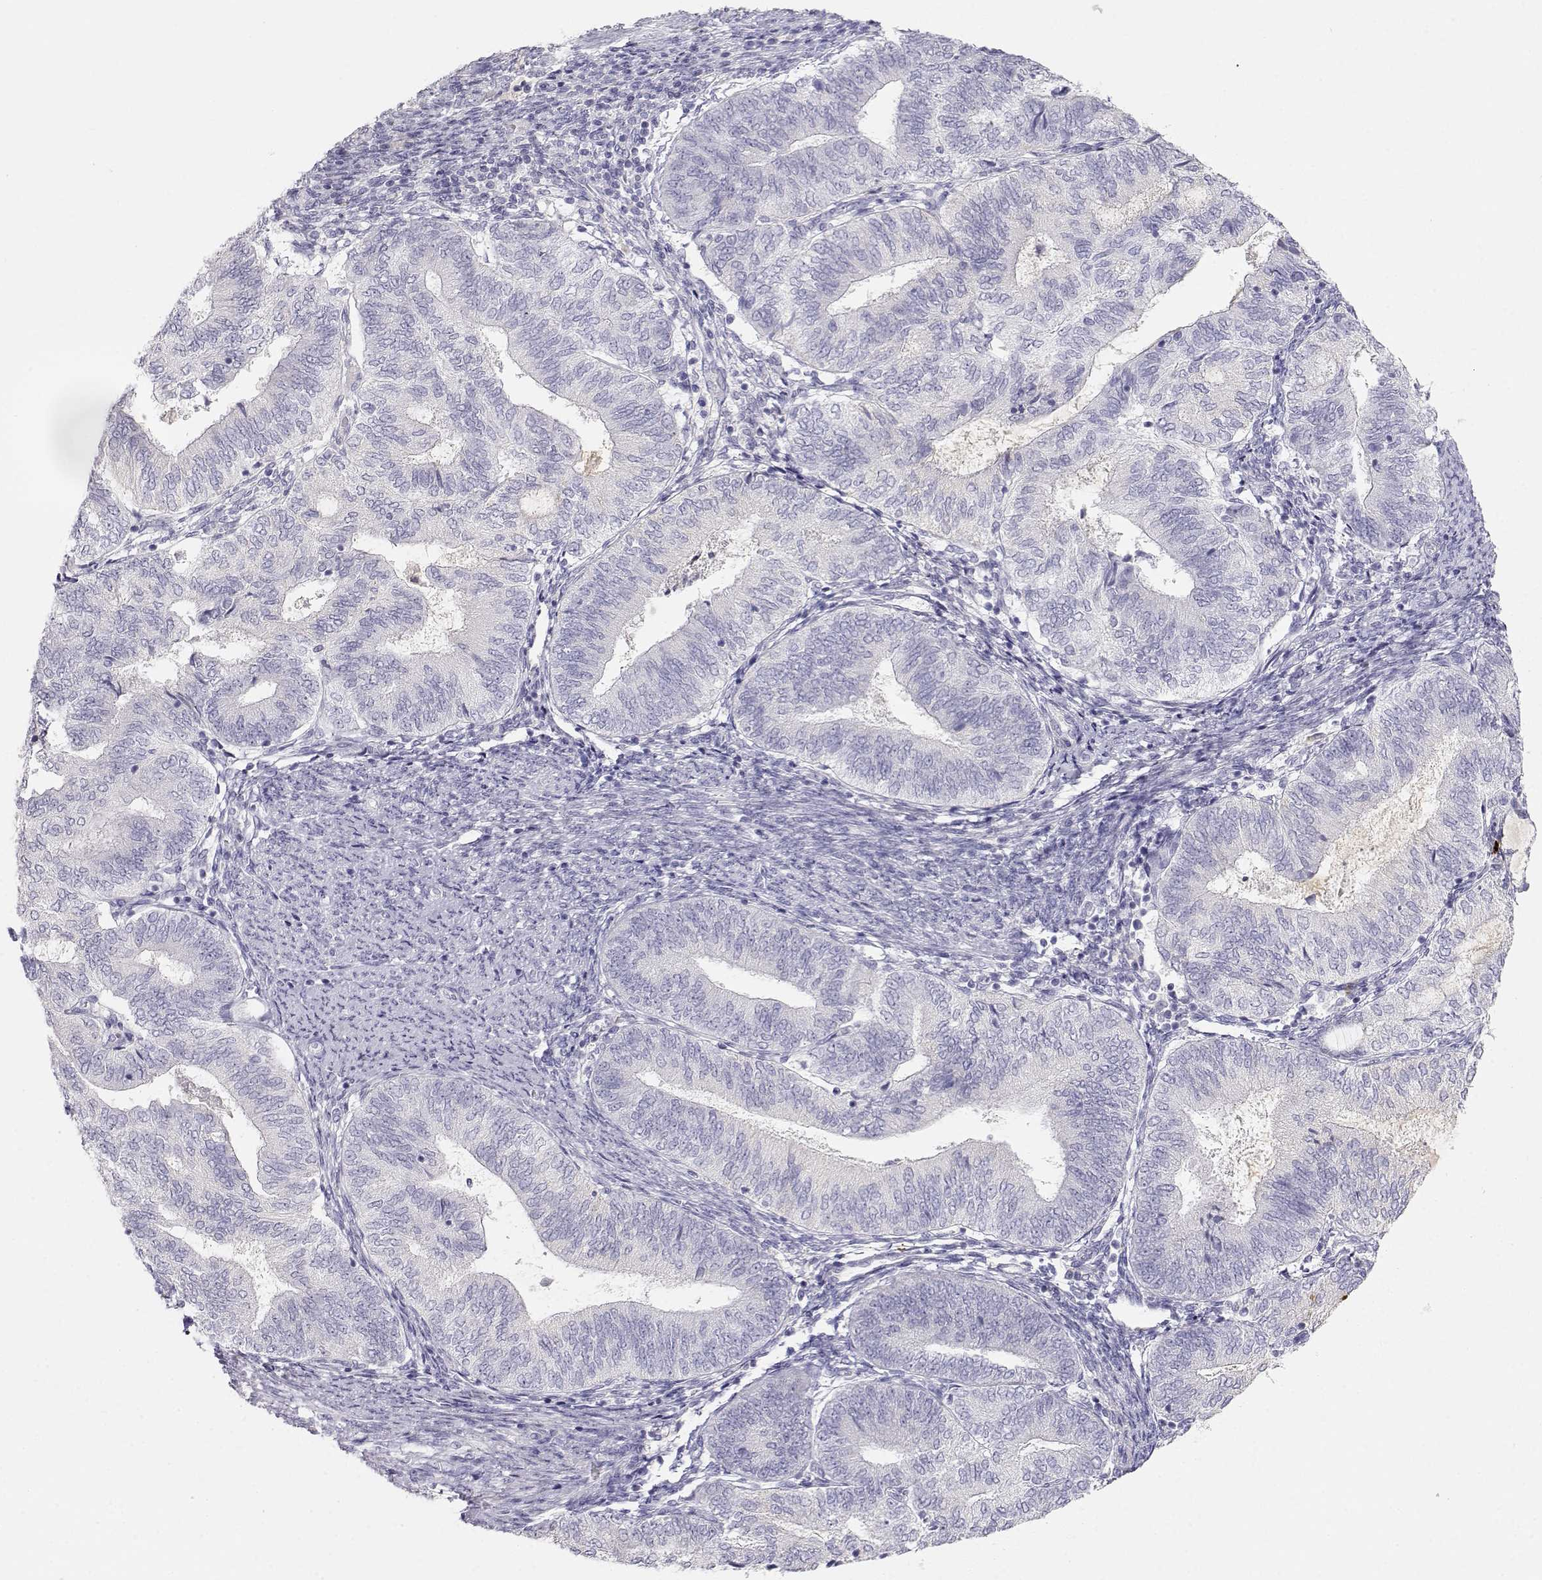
{"staining": {"intensity": "negative", "quantity": "none", "location": "none"}, "tissue": "endometrial cancer", "cell_type": "Tumor cells", "image_type": "cancer", "snomed": [{"axis": "morphology", "description": "Adenocarcinoma, NOS"}, {"axis": "topography", "description": "Endometrium"}], "caption": "The image reveals no significant staining in tumor cells of endometrial cancer (adenocarcinoma).", "gene": "GPR174", "patient": {"sex": "female", "age": 65}}